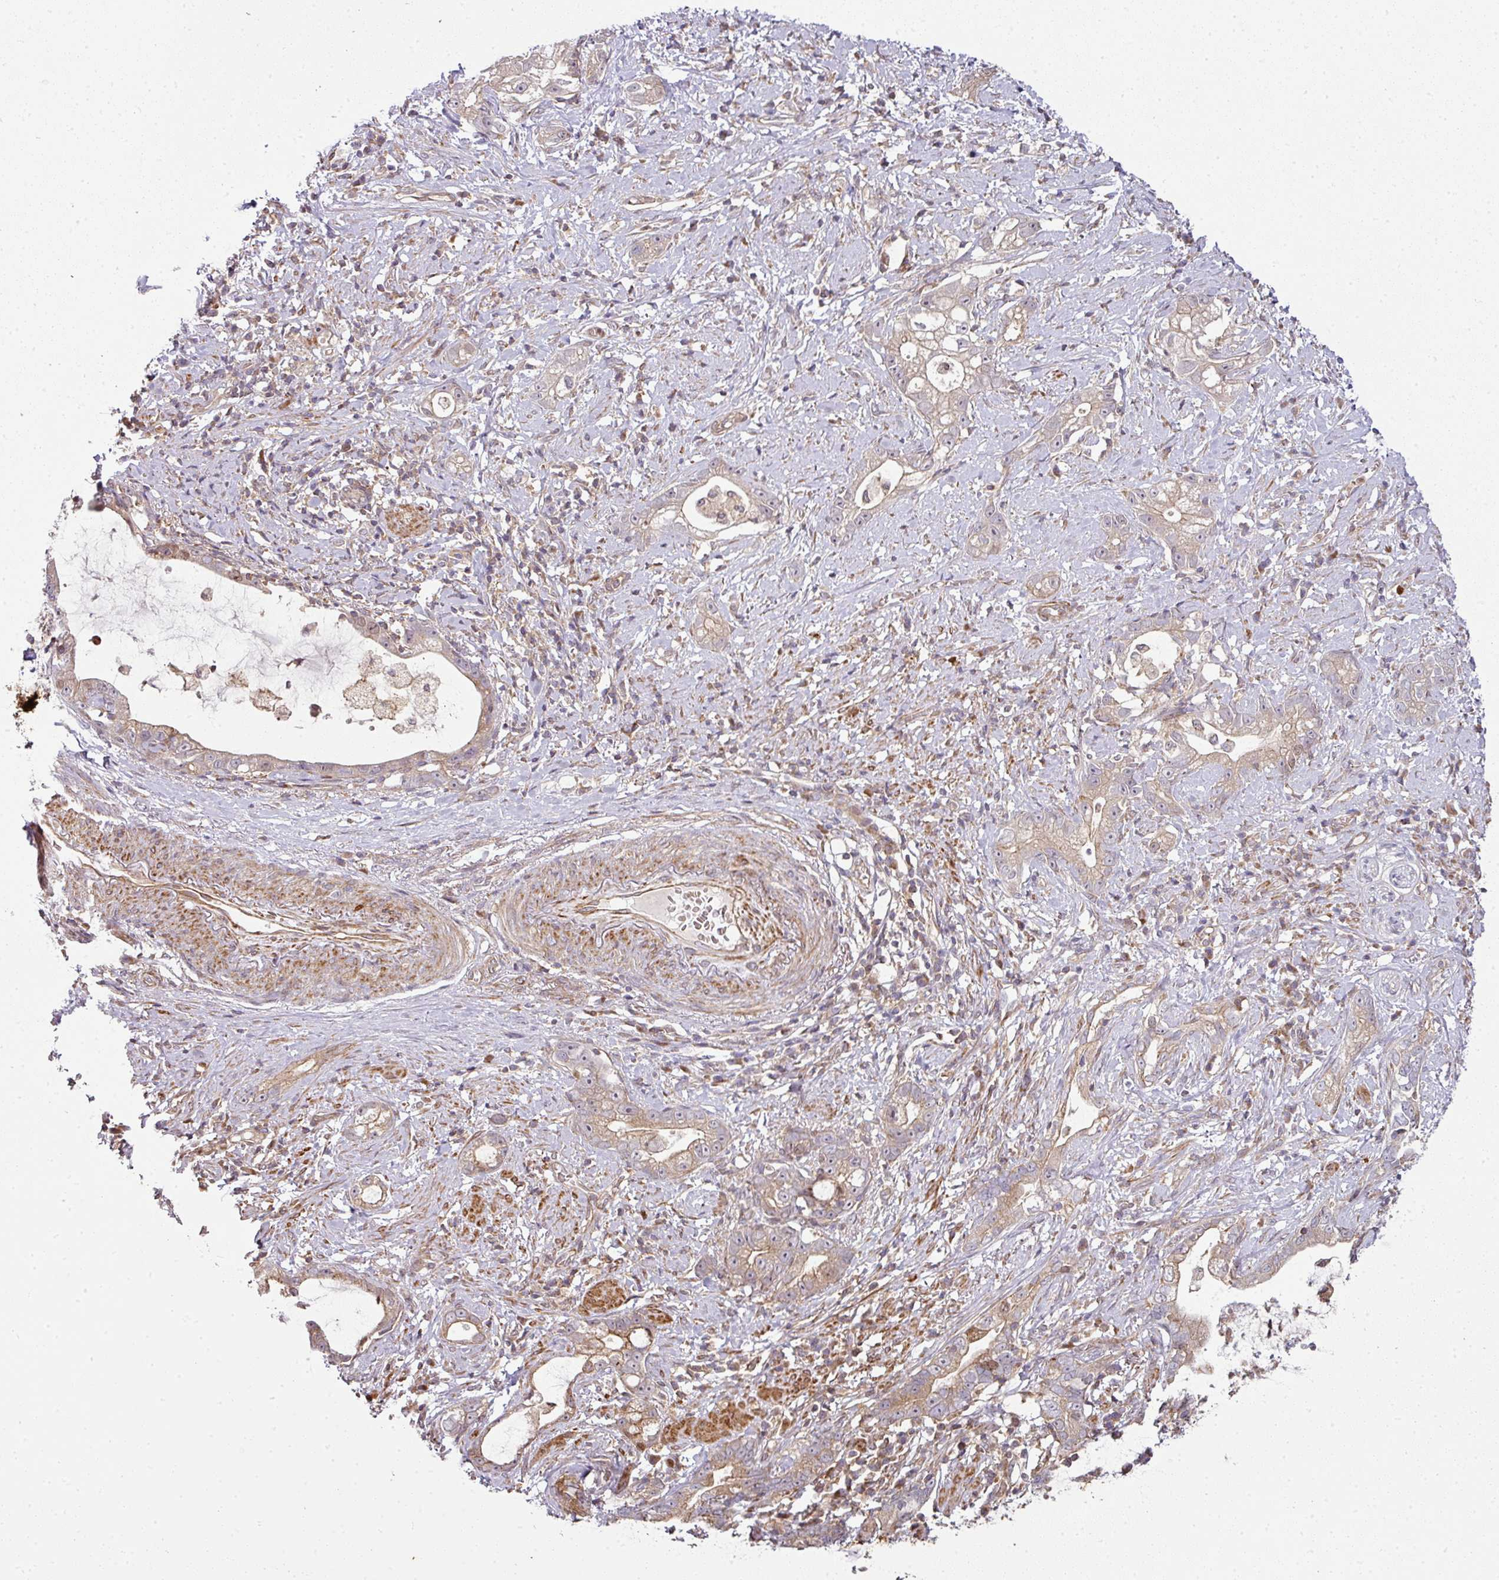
{"staining": {"intensity": "weak", "quantity": ">75%", "location": "cytoplasmic/membranous,nuclear"}, "tissue": "stomach cancer", "cell_type": "Tumor cells", "image_type": "cancer", "snomed": [{"axis": "morphology", "description": "Adenocarcinoma, NOS"}, {"axis": "topography", "description": "Stomach"}], "caption": "The image shows immunohistochemical staining of stomach cancer (adenocarcinoma). There is weak cytoplasmic/membranous and nuclear positivity is seen in approximately >75% of tumor cells.", "gene": "ATAT1", "patient": {"sex": "male", "age": 55}}